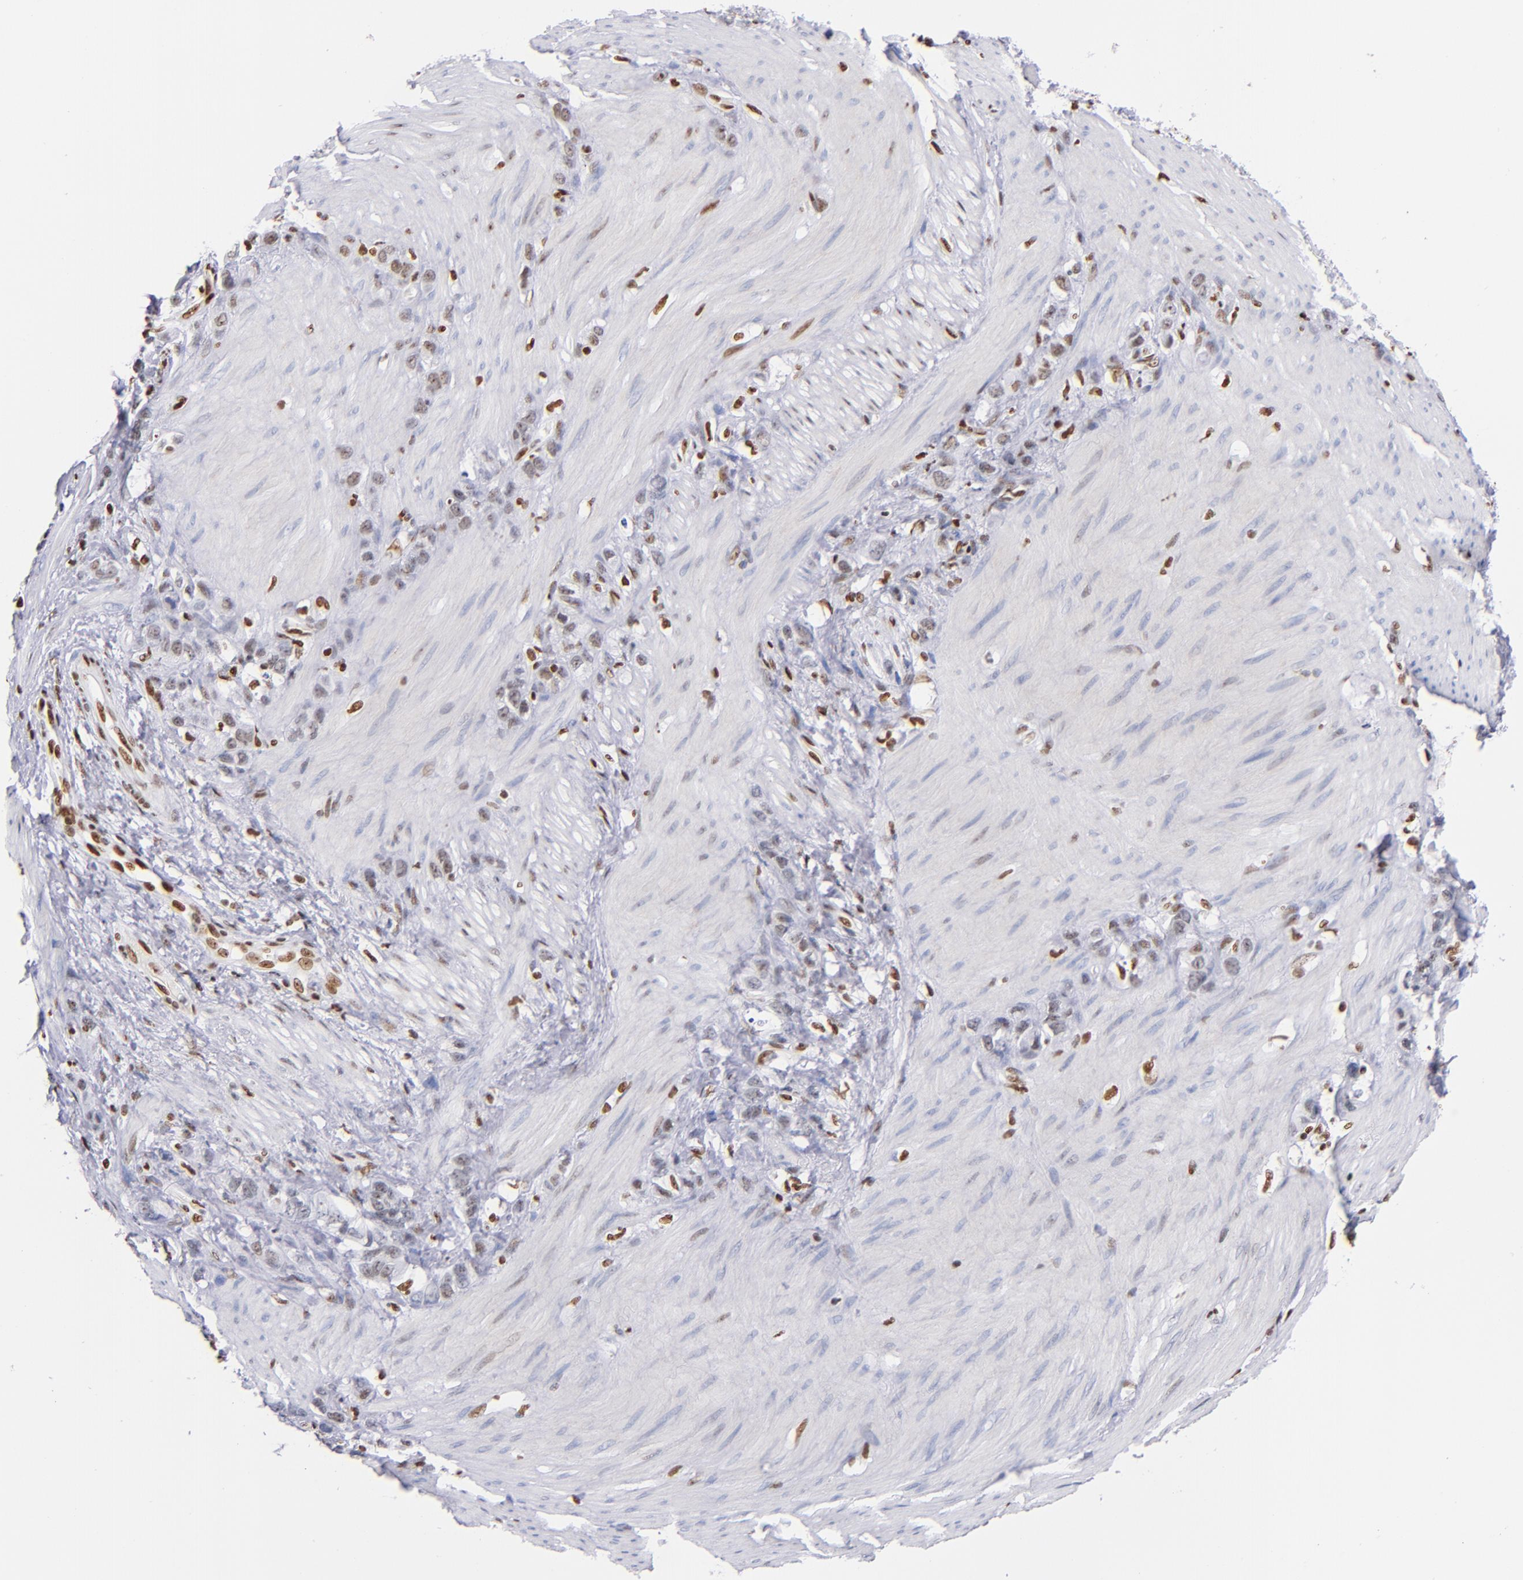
{"staining": {"intensity": "moderate", "quantity": "25%-75%", "location": "nuclear"}, "tissue": "stomach cancer", "cell_type": "Tumor cells", "image_type": "cancer", "snomed": [{"axis": "morphology", "description": "Normal tissue, NOS"}, {"axis": "morphology", "description": "Adenocarcinoma, NOS"}, {"axis": "morphology", "description": "Adenocarcinoma, High grade"}, {"axis": "topography", "description": "Stomach, upper"}, {"axis": "topography", "description": "Stomach"}], "caption": "Immunohistochemistry of stomach cancer reveals medium levels of moderate nuclear expression in approximately 25%-75% of tumor cells.", "gene": "IFI16", "patient": {"sex": "female", "age": 65}}